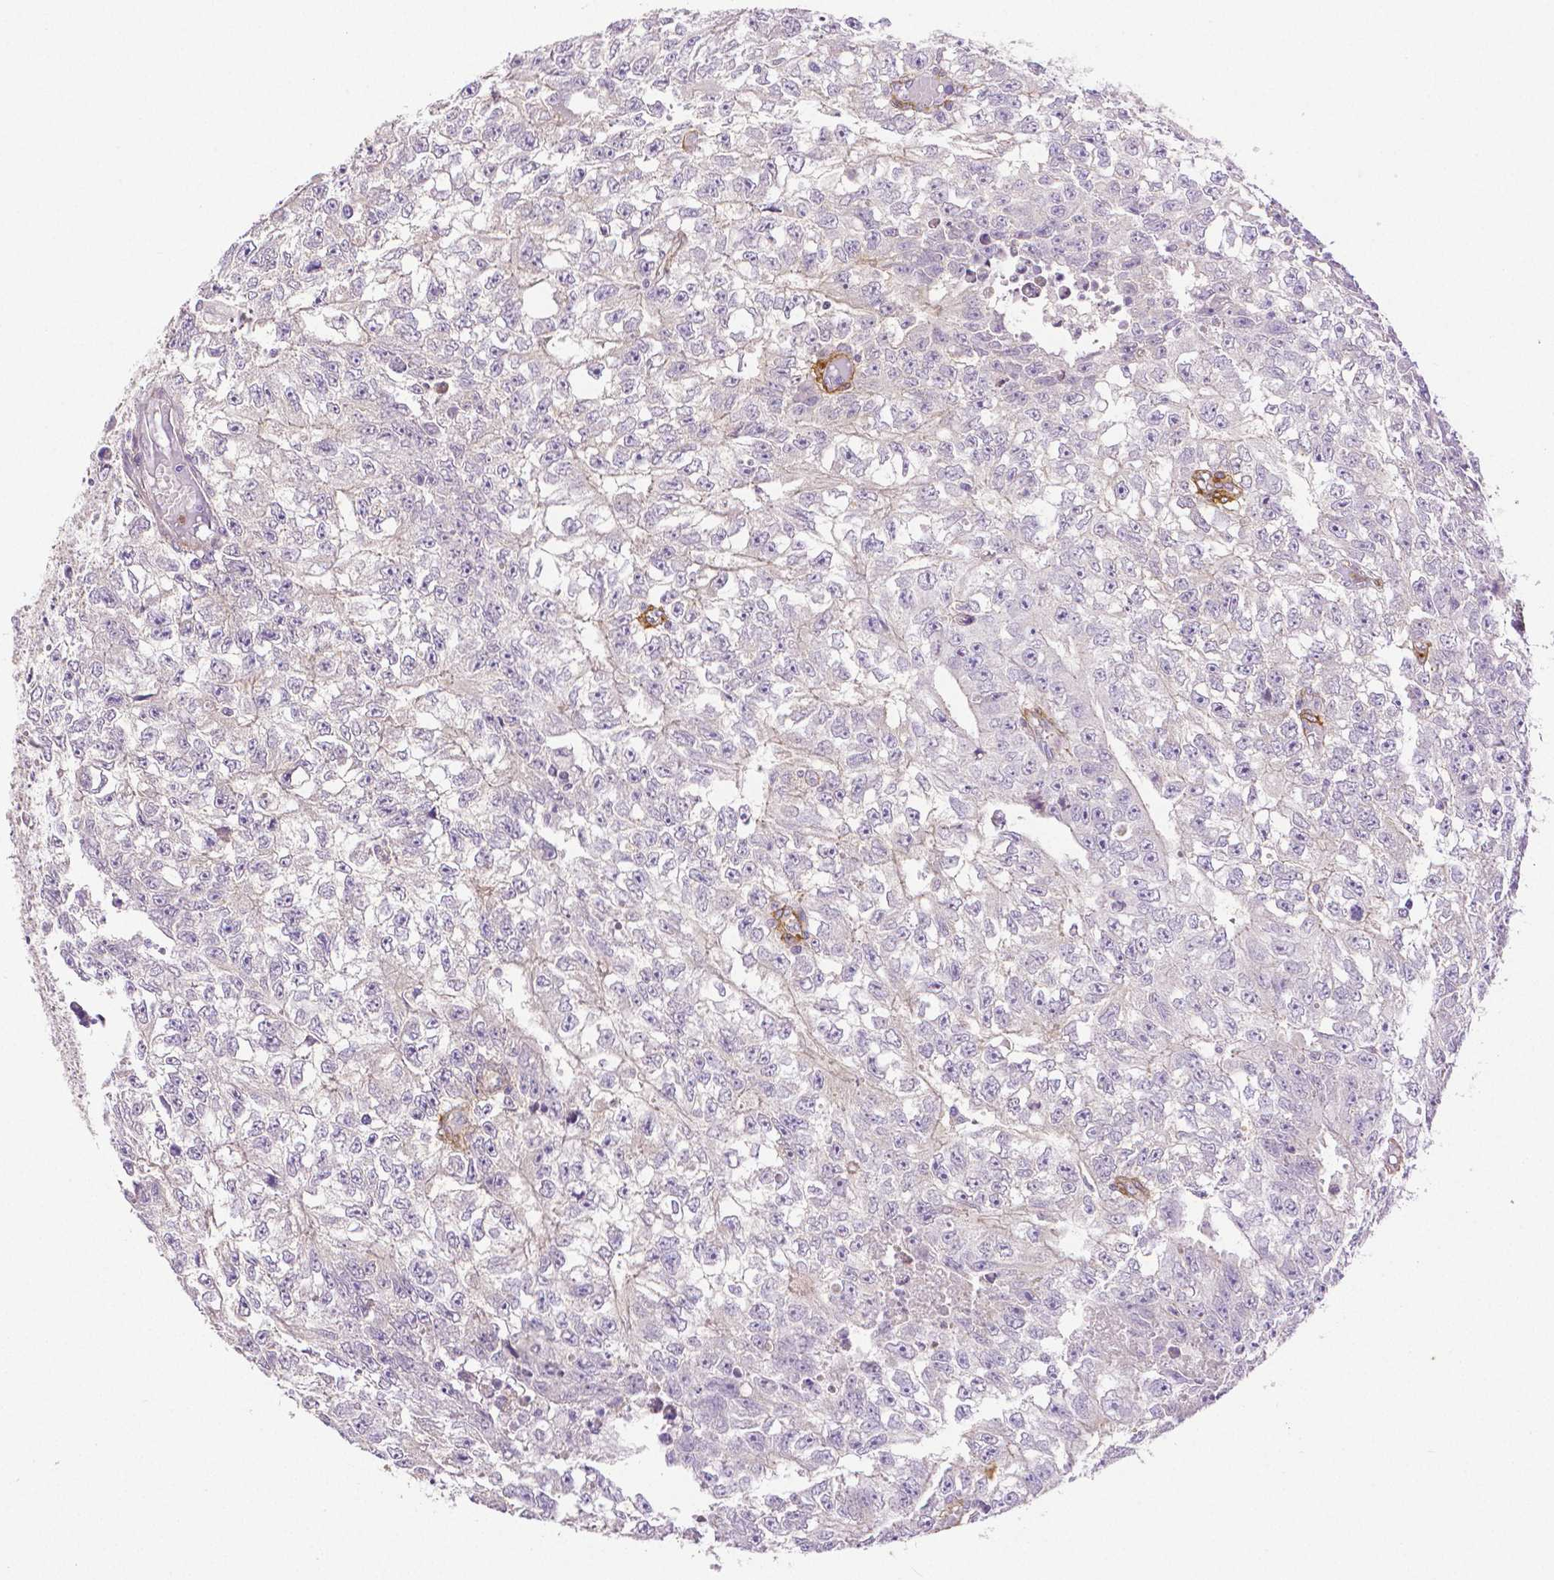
{"staining": {"intensity": "negative", "quantity": "none", "location": "none"}, "tissue": "testis cancer", "cell_type": "Tumor cells", "image_type": "cancer", "snomed": [{"axis": "morphology", "description": "Carcinoma, Embryonal, NOS"}, {"axis": "morphology", "description": "Teratoma, malignant, NOS"}, {"axis": "topography", "description": "Testis"}], "caption": "A high-resolution image shows immunohistochemistry staining of testis embryonal carcinoma, which shows no significant expression in tumor cells. The staining is performed using DAB (3,3'-diaminobenzidine) brown chromogen with nuclei counter-stained in using hematoxylin.", "gene": "THY1", "patient": {"sex": "male", "age": 24}}